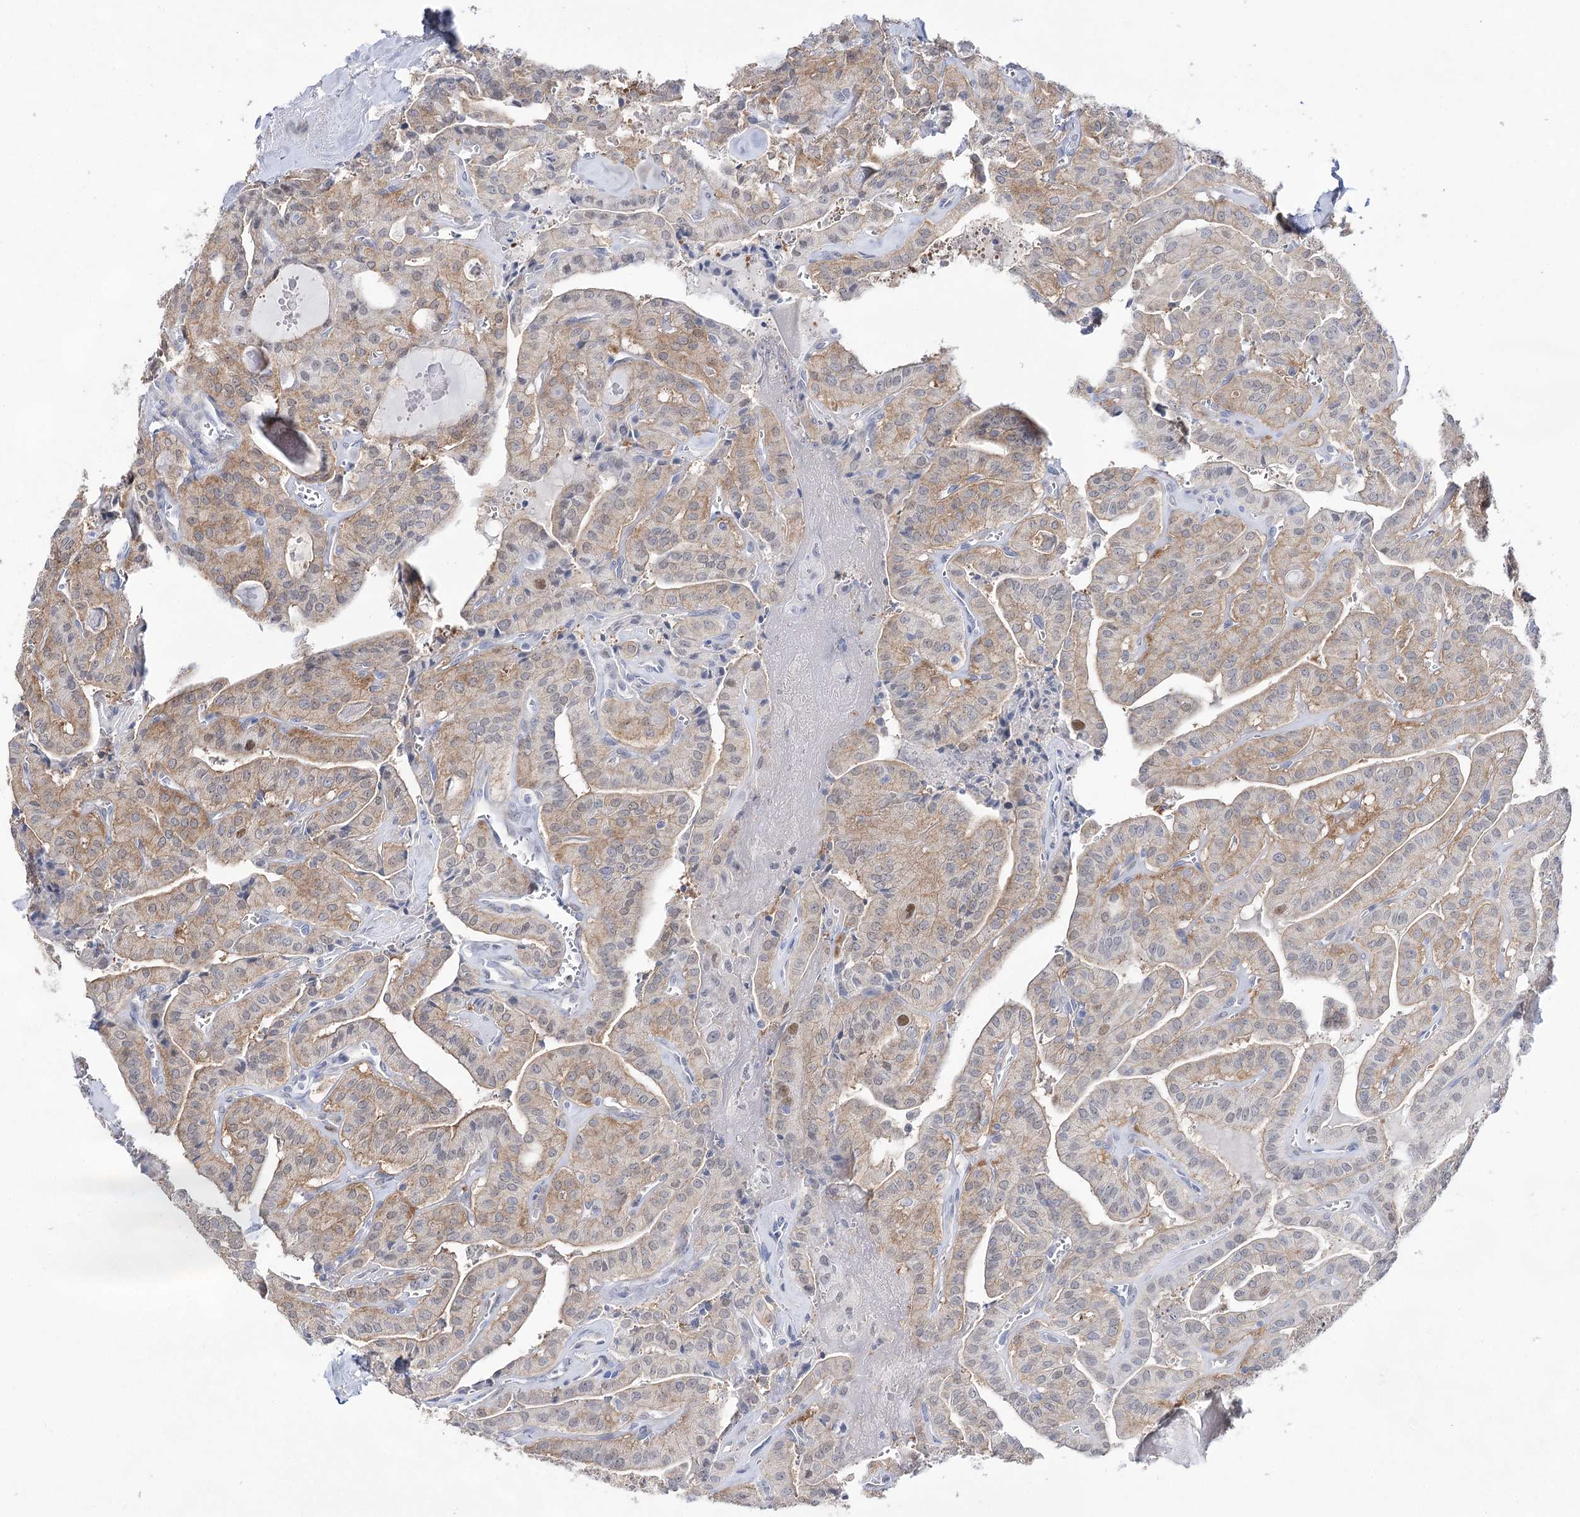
{"staining": {"intensity": "weak", "quantity": ">75%", "location": "cytoplasmic/membranous,nuclear"}, "tissue": "thyroid cancer", "cell_type": "Tumor cells", "image_type": "cancer", "snomed": [{"axis": "morphology", "description": "Papillary adenocarcinoma, NOS"}, {"axis": "topography", "description": "Thyroid gland"}], "caption": "A brown stain shows weak cytoplasmic/membranous and nuclear staining of a protein in human thyroid cancer (papillary adenocarcinoma) tumor cells.", "gene": "UGDH", "patient": {"sex": "male", "age": 52}}